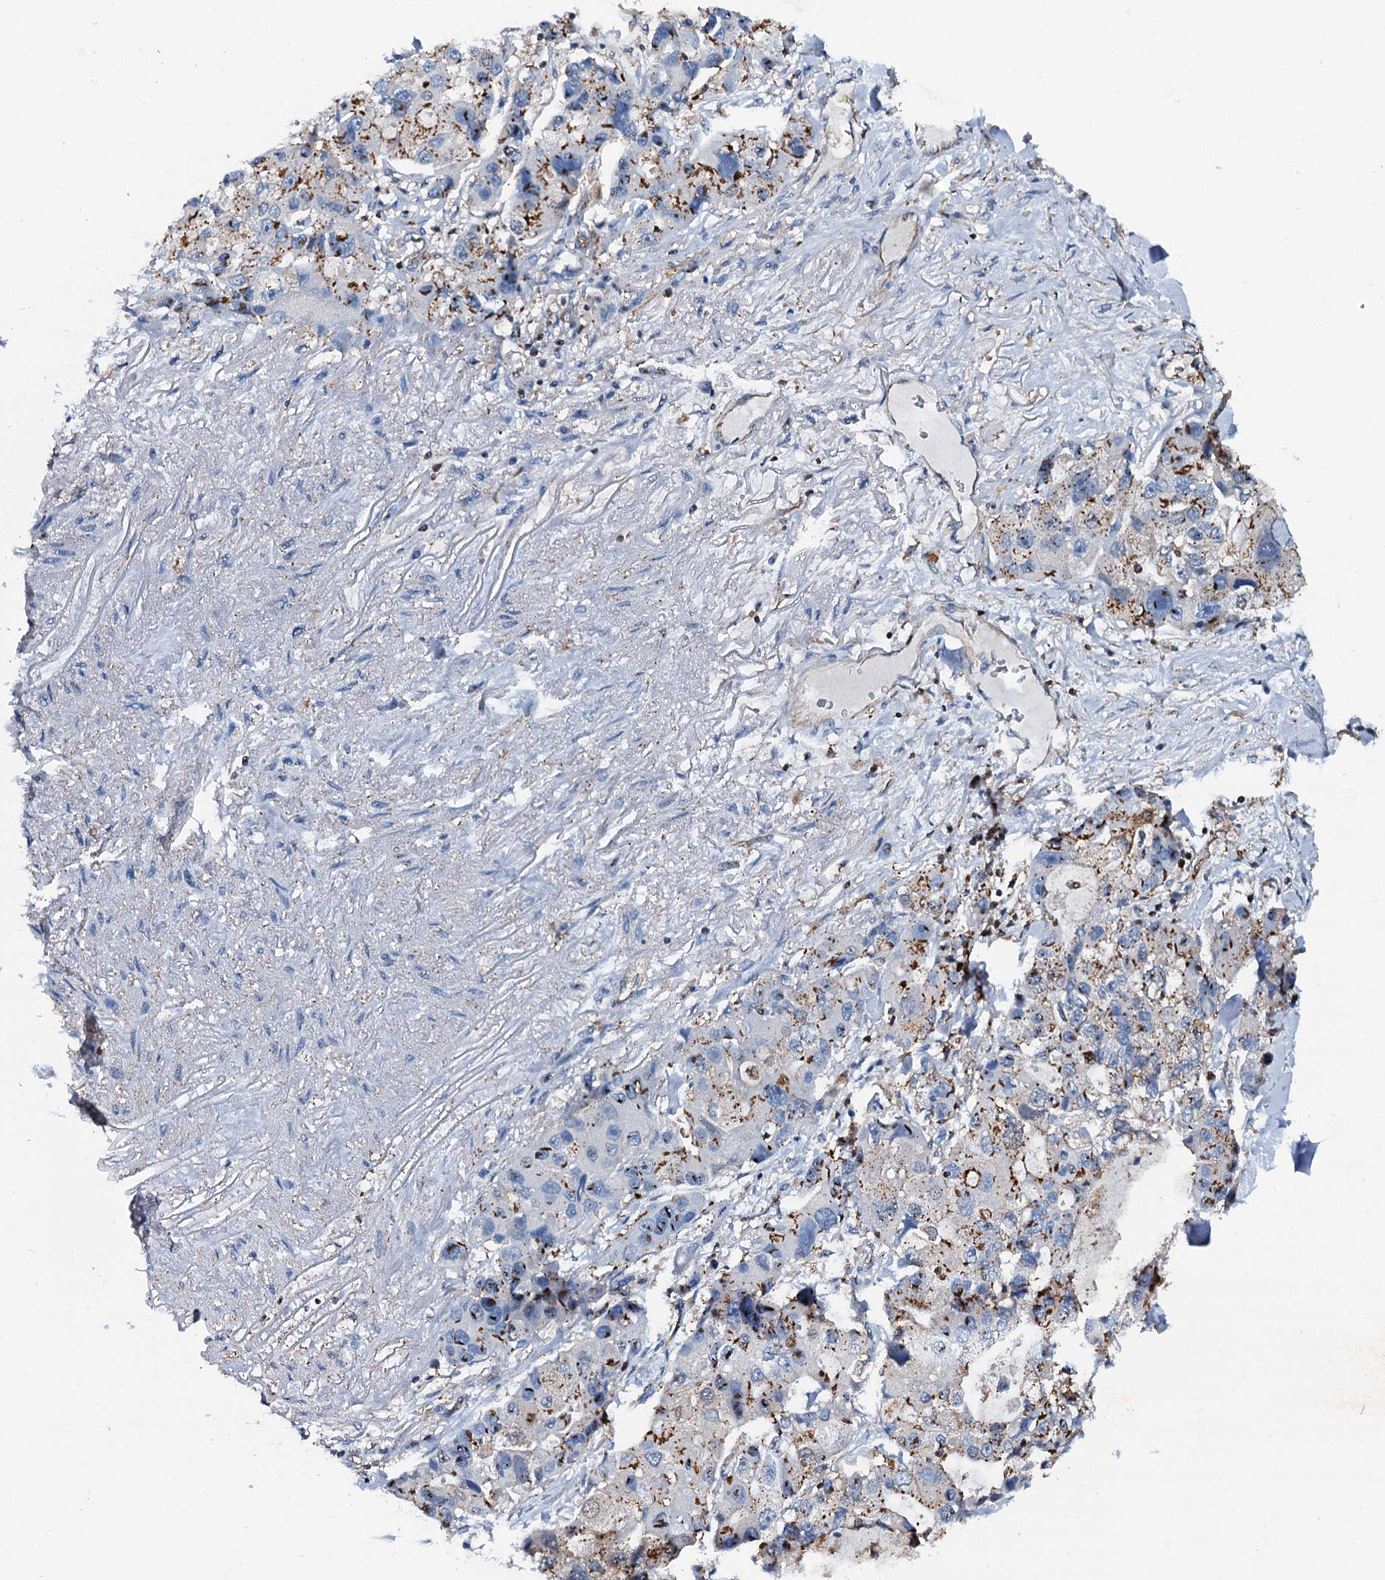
{"staining": {"intensity": "moderate", "quantity": "<25%", "location": "cytoplasmic/membranous,nuclear"}, "tissue": "lung cancer", "cell_type": "Tumor cells", "image_type": "cancer", "snomed": [{"axis": "morphology", "description": "Adenocarcinoma, NOS"}, {"axis": "topography", "description": "Lung"}], "caption": "Immunohistochemistry (IHC) photomicrograph of neoplastic tissue: lung cancer (adenocarcinoma) stained using IHC reveals low levels of moderate protein expression localized specifically in the cytoplasmic/membranous and nuclear of tumor cells, appearing as a cytoplasmic/membranous and nuclear brown color.", "gene": "MS4A4E", "patient": {"sex": "female", "age": 54}}